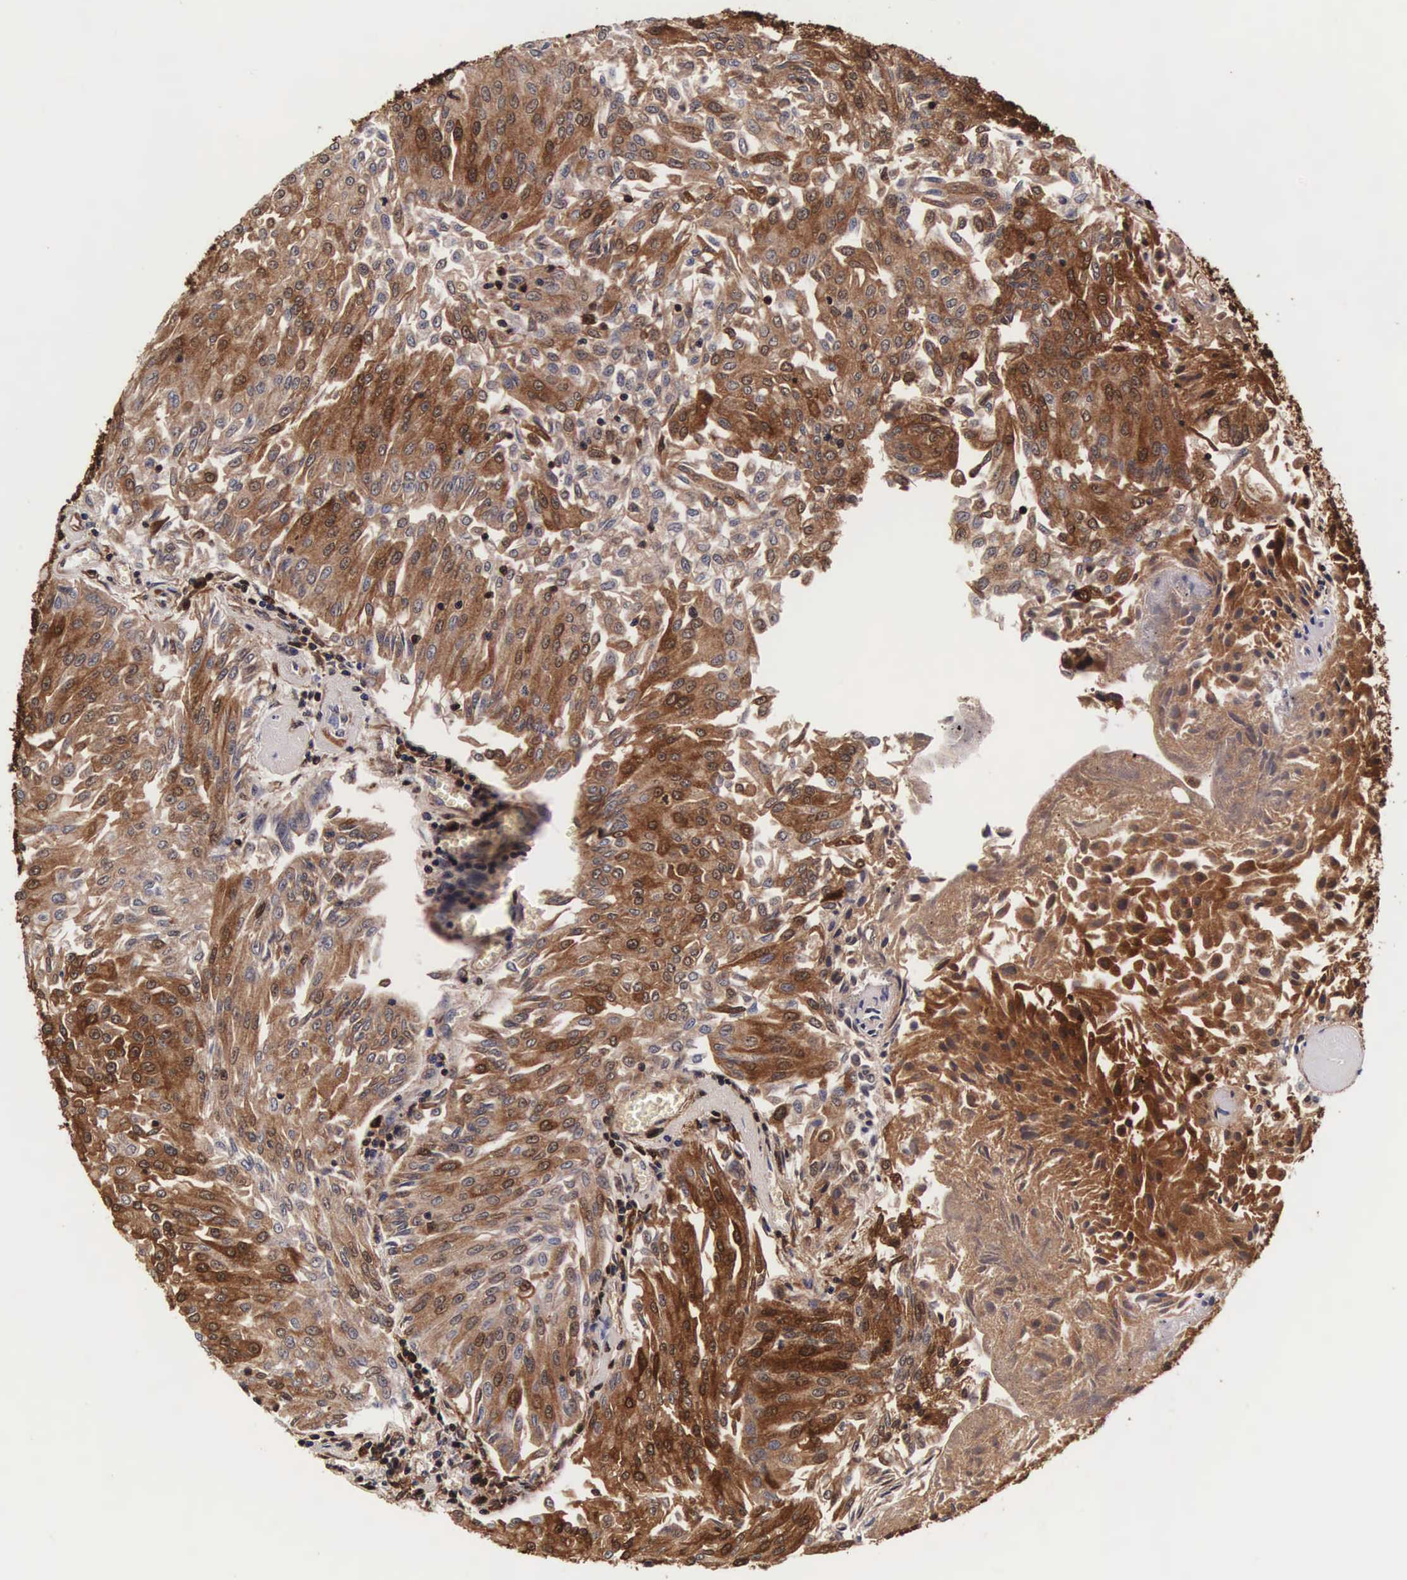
{"staining": {"intensity": "strong", "quantity": ">75%", "location": "cytoplasmic/membranous,nuclear"}, "tissue": "urothelial cancer", "cell_type": "Tumor cells", "image_type": "cancer", "snomed": [{"axis": "morphology", "description": "Urothelial carcinoma, Low grade"}, {"axis": "topography", "description": "Urinary bladder"}], "caption": "DAB (3,3'-diaminobenzidine) immunohistochemical staining of human urothelial cancer reveals strong cytoplasmic/membranous and nuclear protein staining in approximately >75% of tumor cells.", "gene": "TECPR2", "patient": {"sex": "male", "age": 86}}